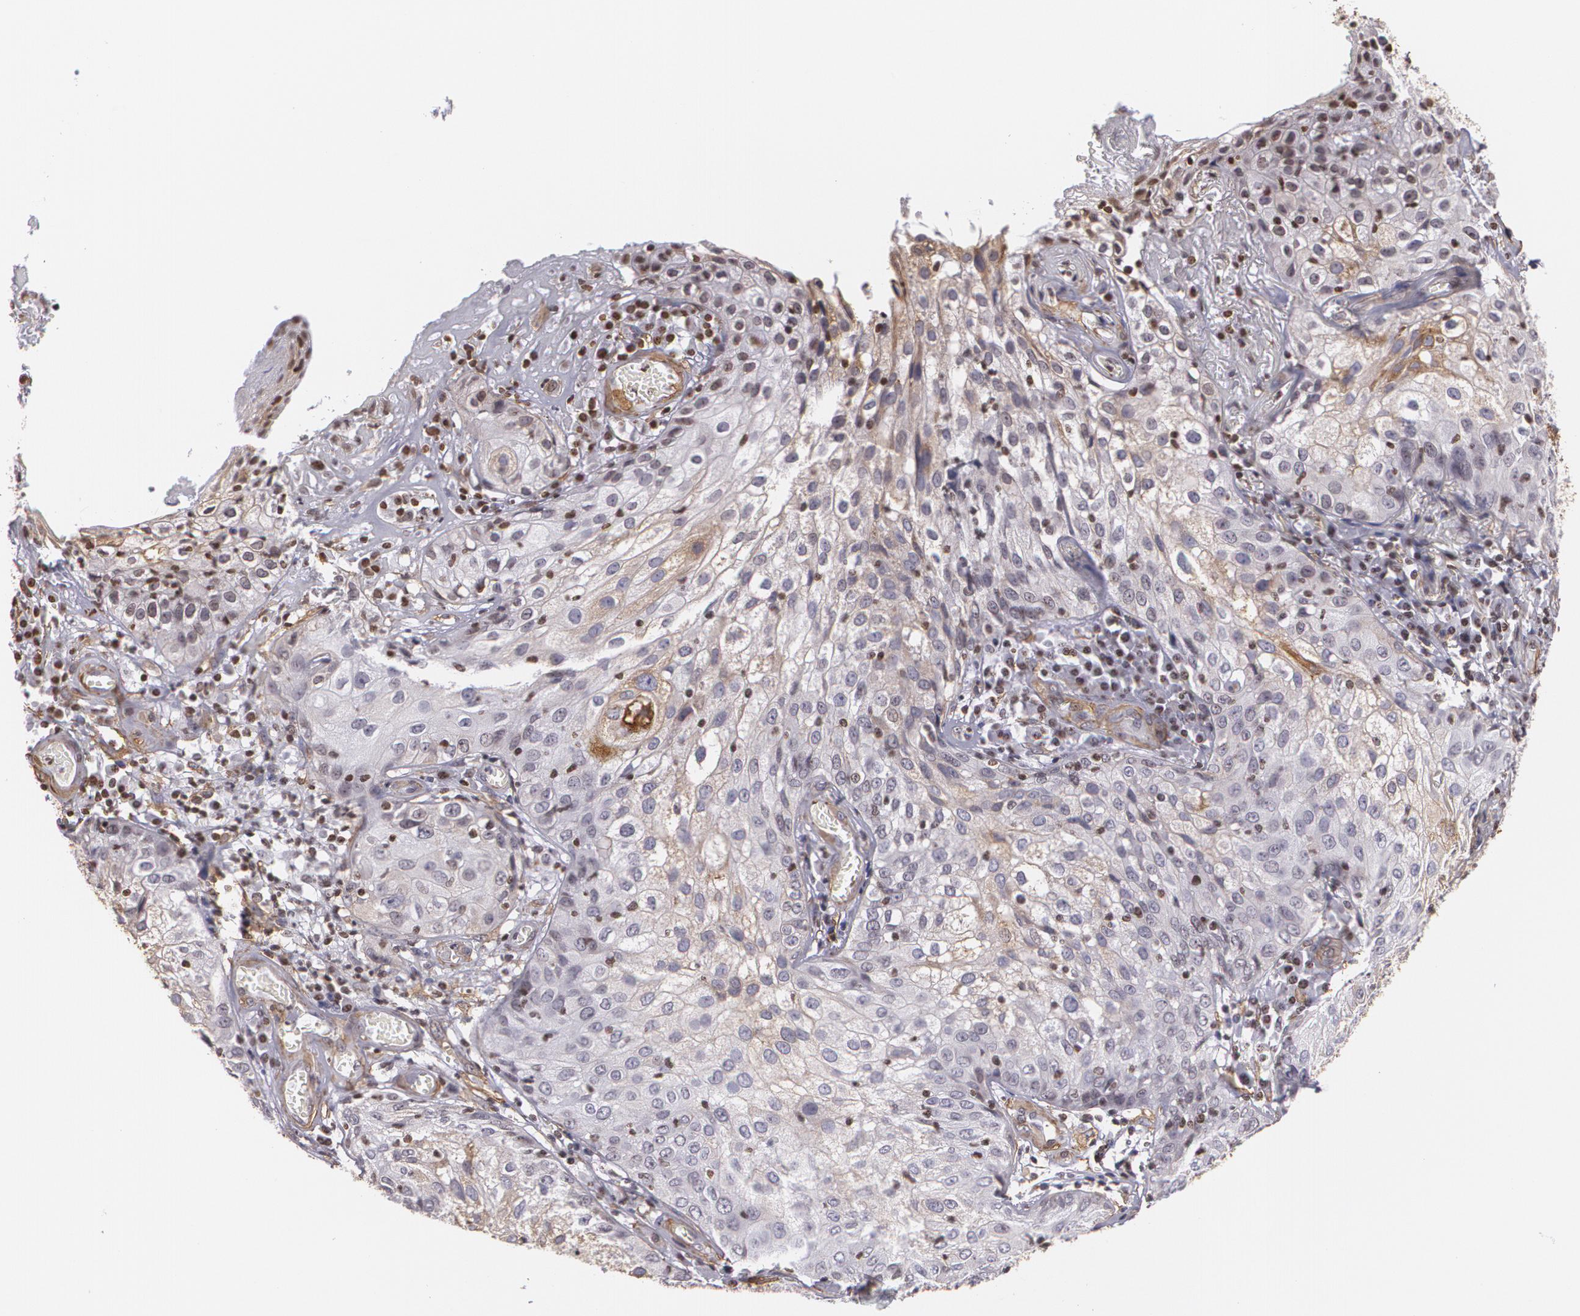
{"staining": {"intensity": "moderate", "quantity": "<25%", "location": "cytoplasmic/membranous"}, "tissue": "skin cancer", "cell_type": "Tumor cells", "image_type": "cancer", "snomed": [{"axis": "morphology", "description": "Squamous cell carcinoma, NOS"}, {"axis": "topography", "description": "Skin"}], "caption": "Protein staining of skin cancer (squamous cell carcinoma) tissue exhibits moderate cytoplasmic/membranous positivity in approximately <25% of tumor cells. (DAB (3,3'-diaminobenzidine) IHC, brown staining for protein, blue staining for nuclei).", "gene": "VAMP1", "patient": {"sex": "male", "age": 65}}